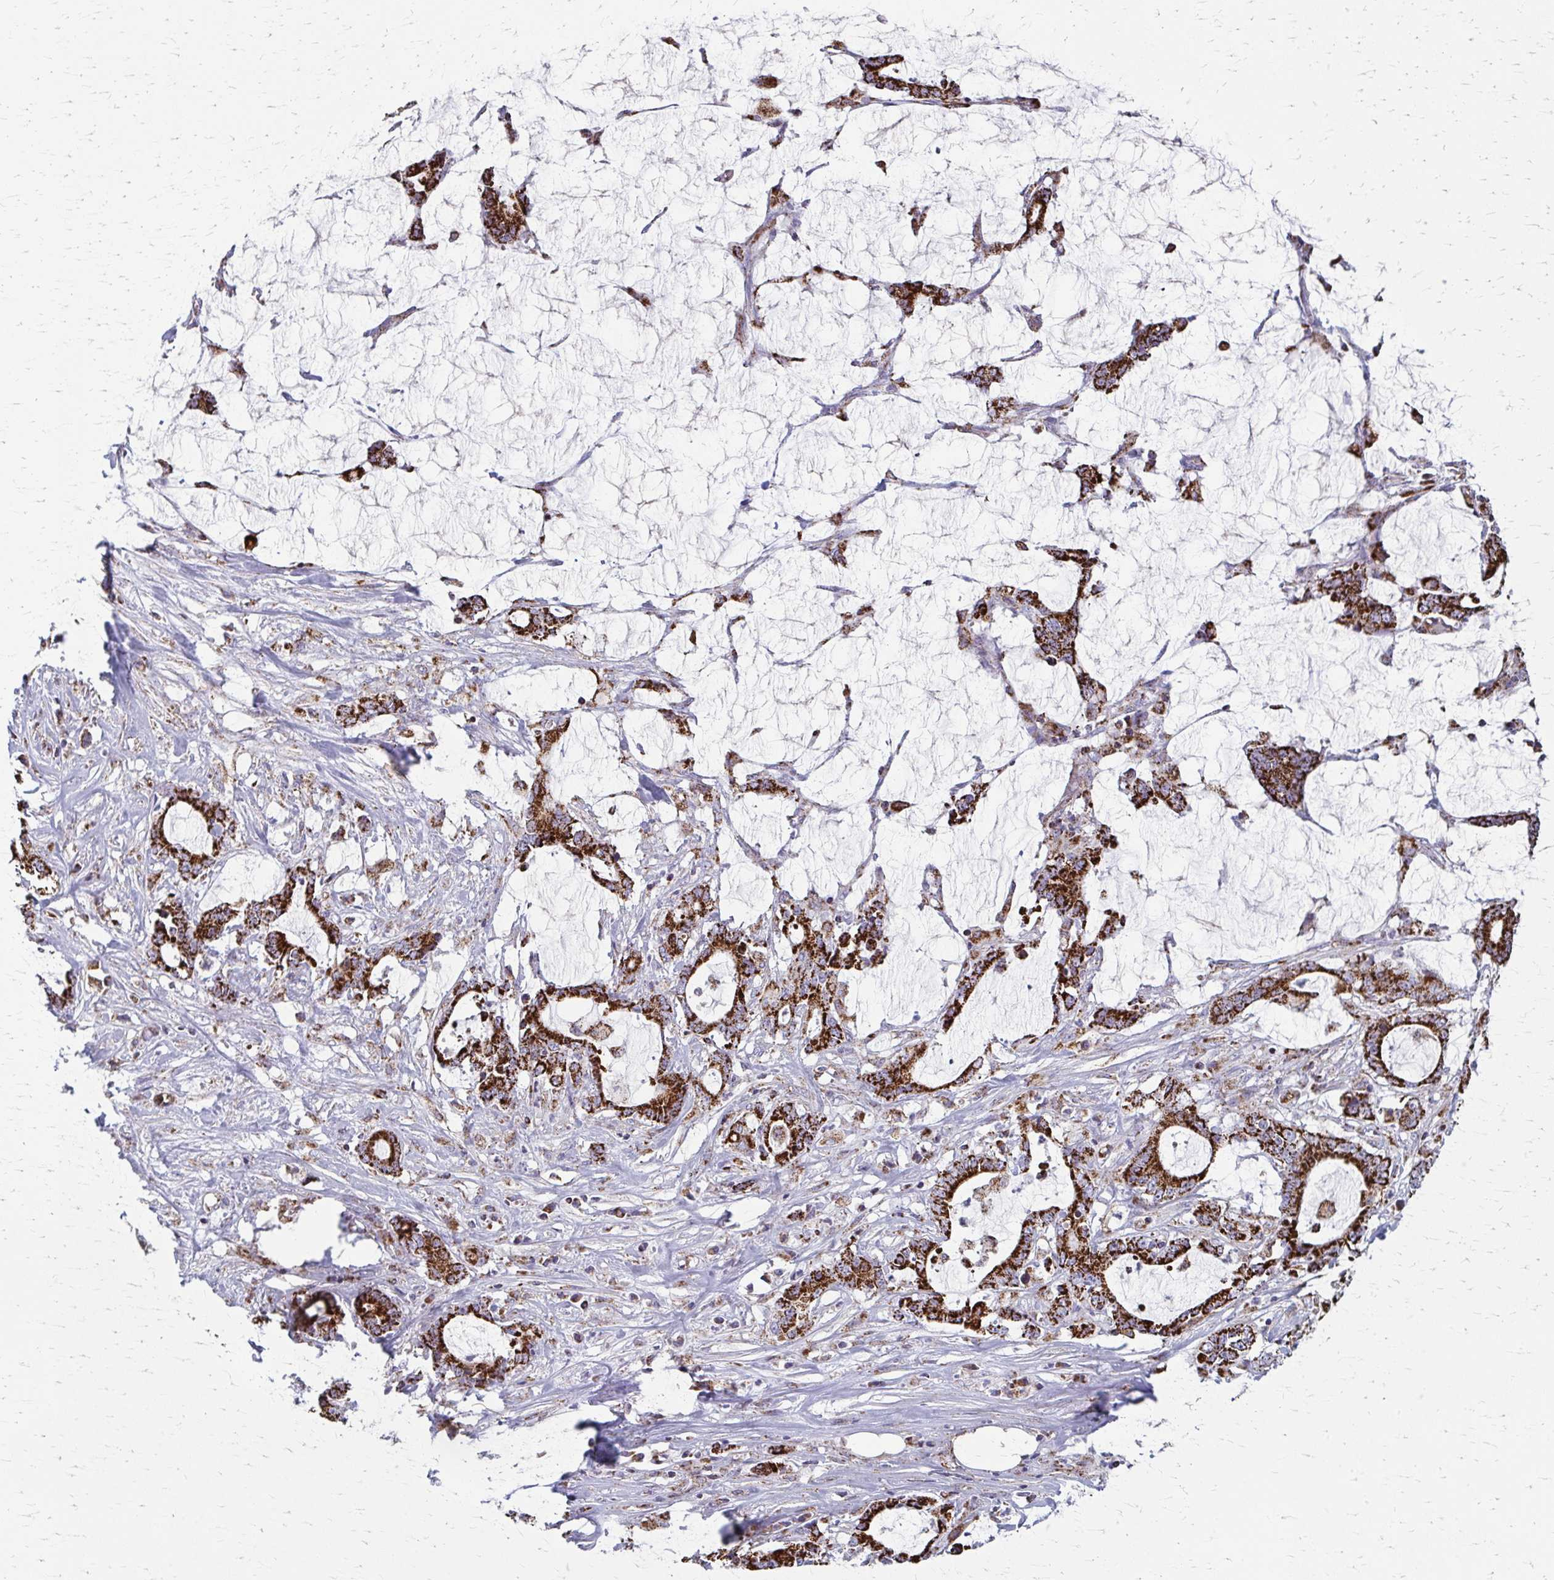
{"staining": {"intensity": "strong", "quantity": ">75%", "location": "cytoplasmic/membranous"}, "tissue": "stomach cancer", "cell_type": "Tumor cells", "image_type": "cancer", "snomed": [{"axis": "morphology", "description": "Adenocarcinoma, NOS"}, {"axis": "topography", "description": "Stomach, upper"}], "caption": "Brown immunohistochemical staining in human stomach cancer exhibits strong cytoplasmic/membranous staining in about >75% of tumor cells. The staining was performed using DAB (3,3'-diaminobenzidine), with brown indicating positive protein expression. Nuclei are stained blue with hematoxylin.", "gene": "TVP23A", "patient": {"sex": "male", "age": 68}}